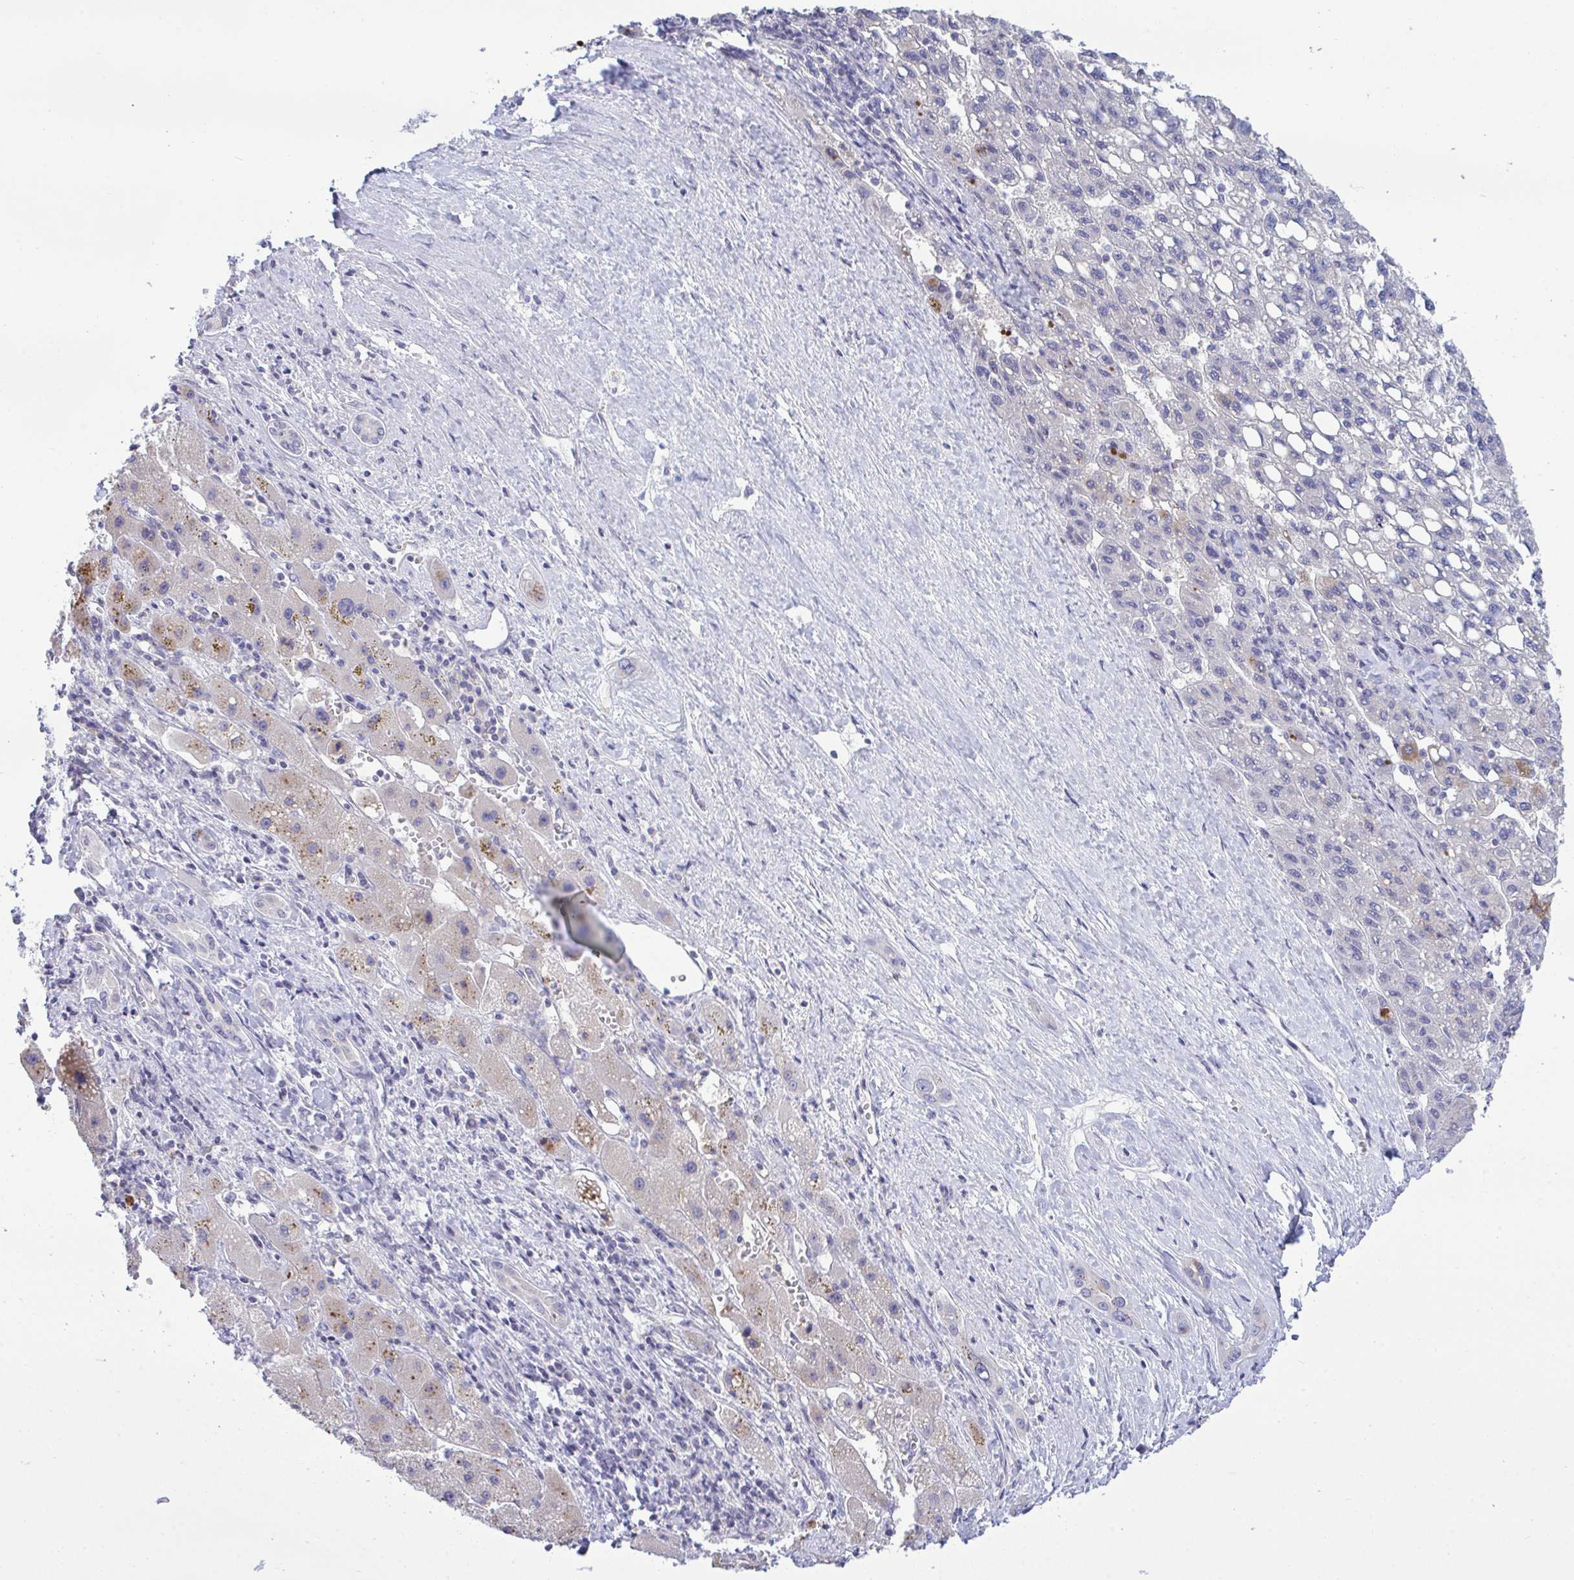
{"staining": {"intensity": "negative", "quantity": "none", "location": "none"}, "tissue": "liver cancer", "cell_type": "Tumor cells", "image_type": "cancer", "snomed": [{"axis": "morphology", "description": "Carcinoma, Hepatocellular, NOS"}, {"axis": "topography", "description": "Liver"}], "caption": "Immunohistochemical staining of liver hepatocellular carcinoma displays no significant expression in tumor cells. (Stains: DAB immunohistochemistry (IHC) with hematoxylin counter stain, Microscopy: brightfield microscopy at high magnification).", "gene": "PIGK", "patient": {"sex": "female", "age": 82}}